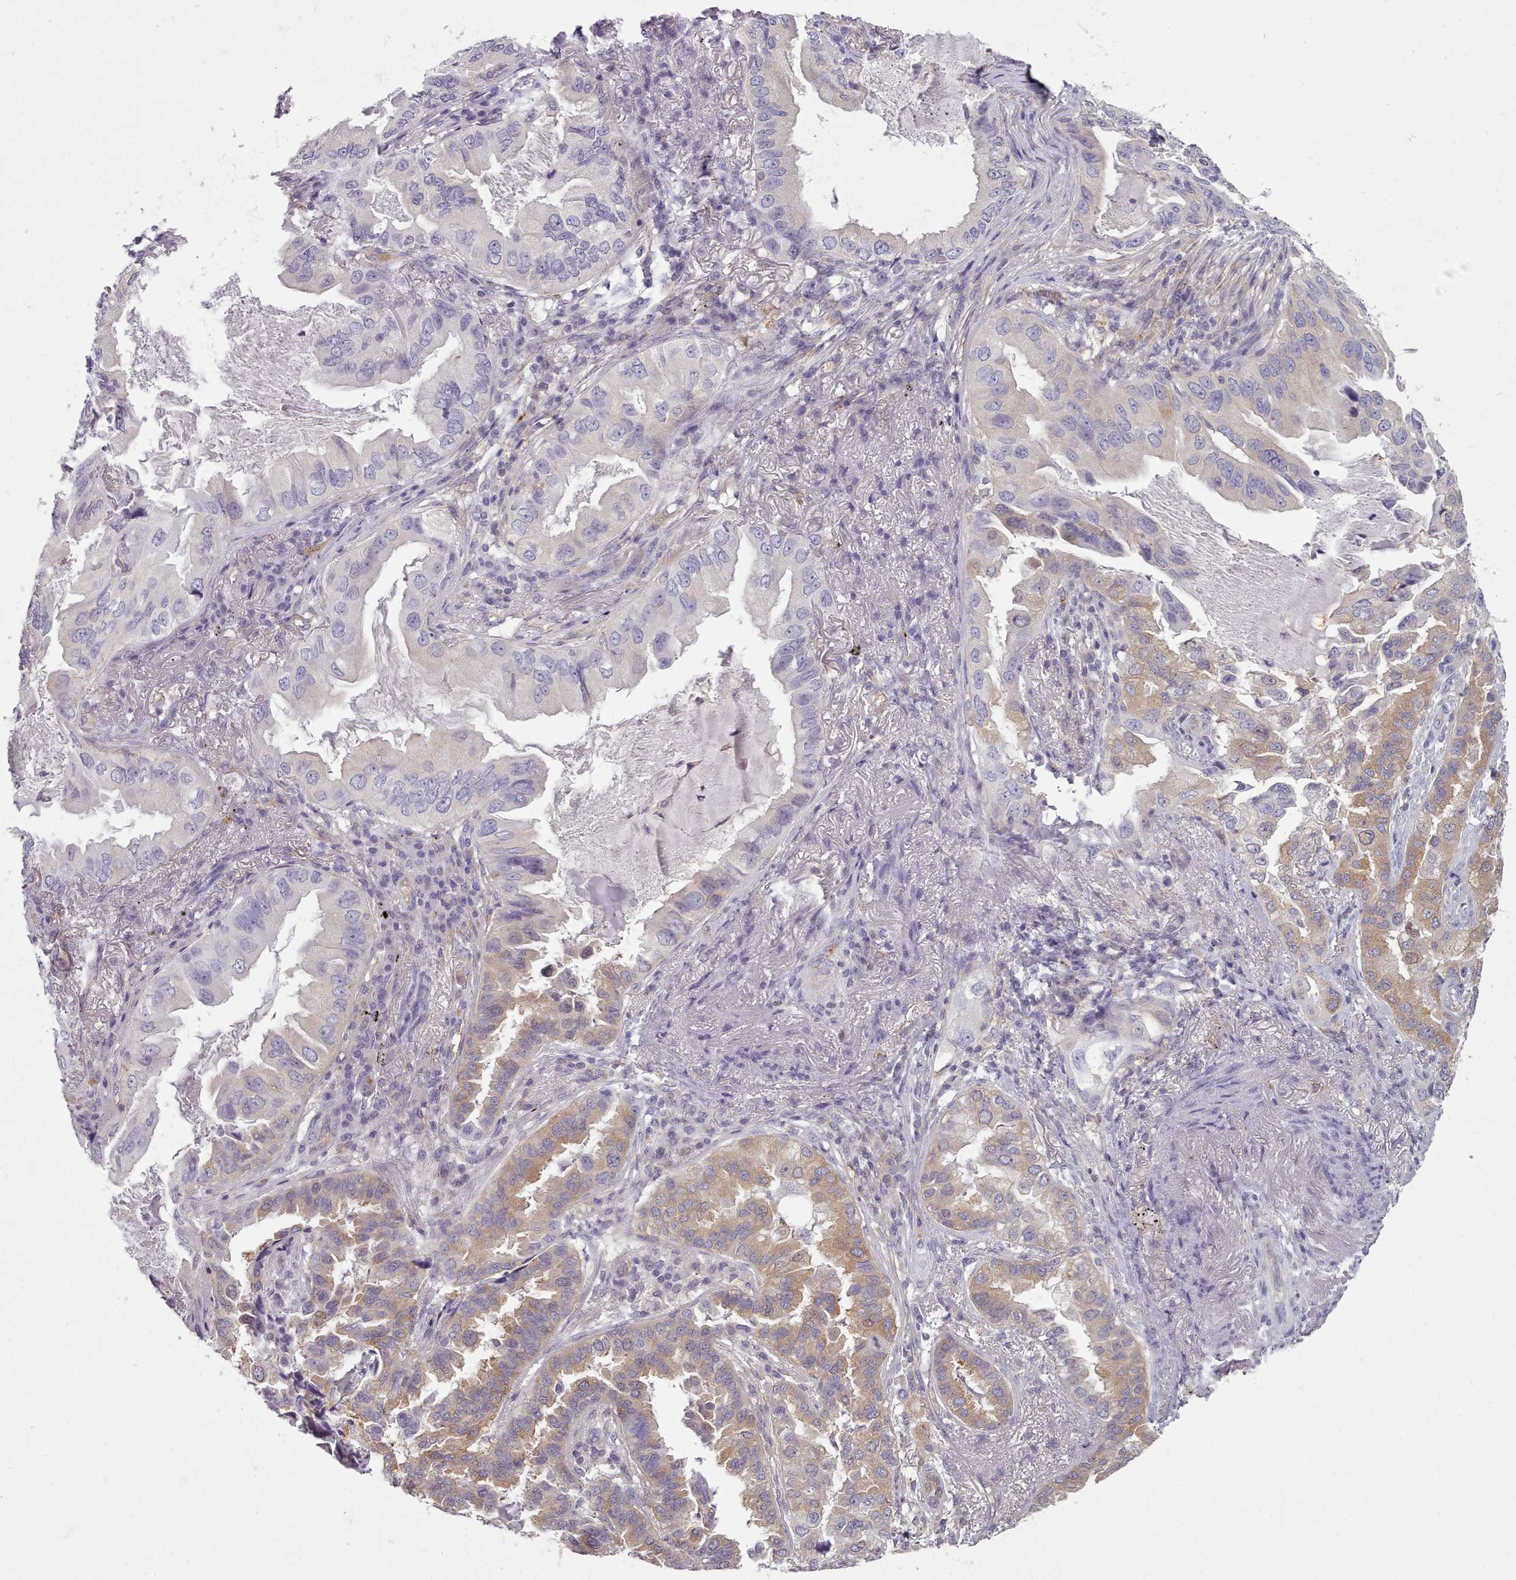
{"staining": {"intensity": "moderate", "quantity": "<25%", "location": "cytoplasmic/membranous"}, "tissue": "lung cancer", "cell_type": "Tumor cells", "image_type": "cancer", "snomed": [{"axis": "morphology", "description": "Adenocarcinoma, NOS"}, {"axis": "topography", "description": "Lung"}], "caption": "The image reveals immunohistochemical staining of lung adenocarcinoma. There is moderate cytoplasmic/membranous expression is seen in approximately <25% of tumor cells.", "gene": "NDST2", "patient": {"sex": "female", "age": 69}}